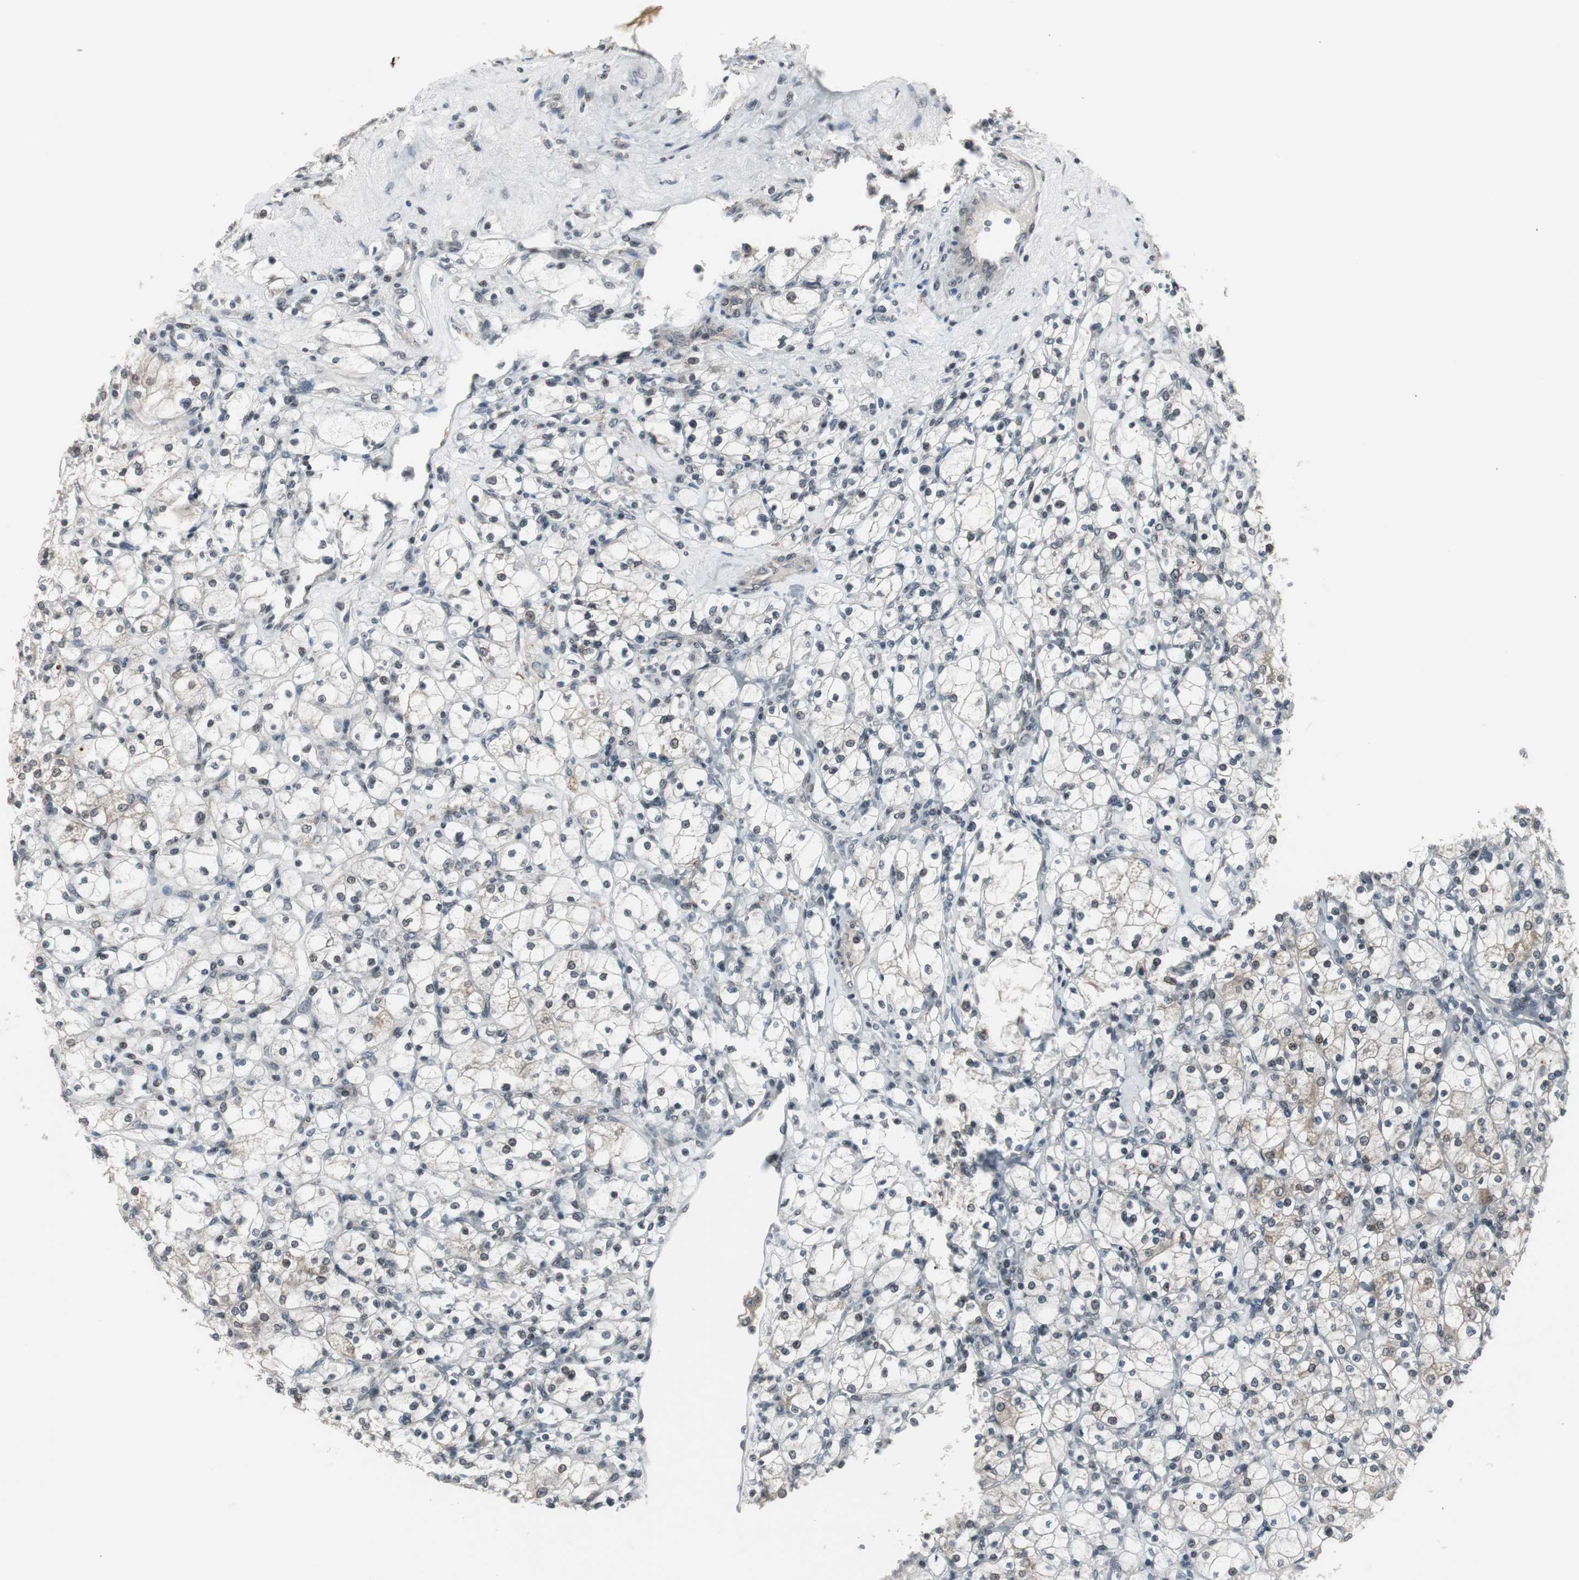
{"staining": {"intensity": "weak", "quantity": "25%-75%", "location": "cytoplasmic/membranous,nuclear"}, "tissue": "renal cancer", "cell_type": "Tumor cells", "image_type": "cancer", "snomed": [{"axis": "morphology", "description": "Adenocarcinoma, NOS"}, {"axis": "topography", "description": "Kidney"}], "caption": "Protein staining of renal cancer tissue exhibits weak cytoplasmic/membranous and nuclear expression in about 25%-75% of tumor cells. The protein of interest is shown in brown color, while the nuclei are stained blue.", "gene": "MPG", "patient": {"sex": "female", "age": 83}}